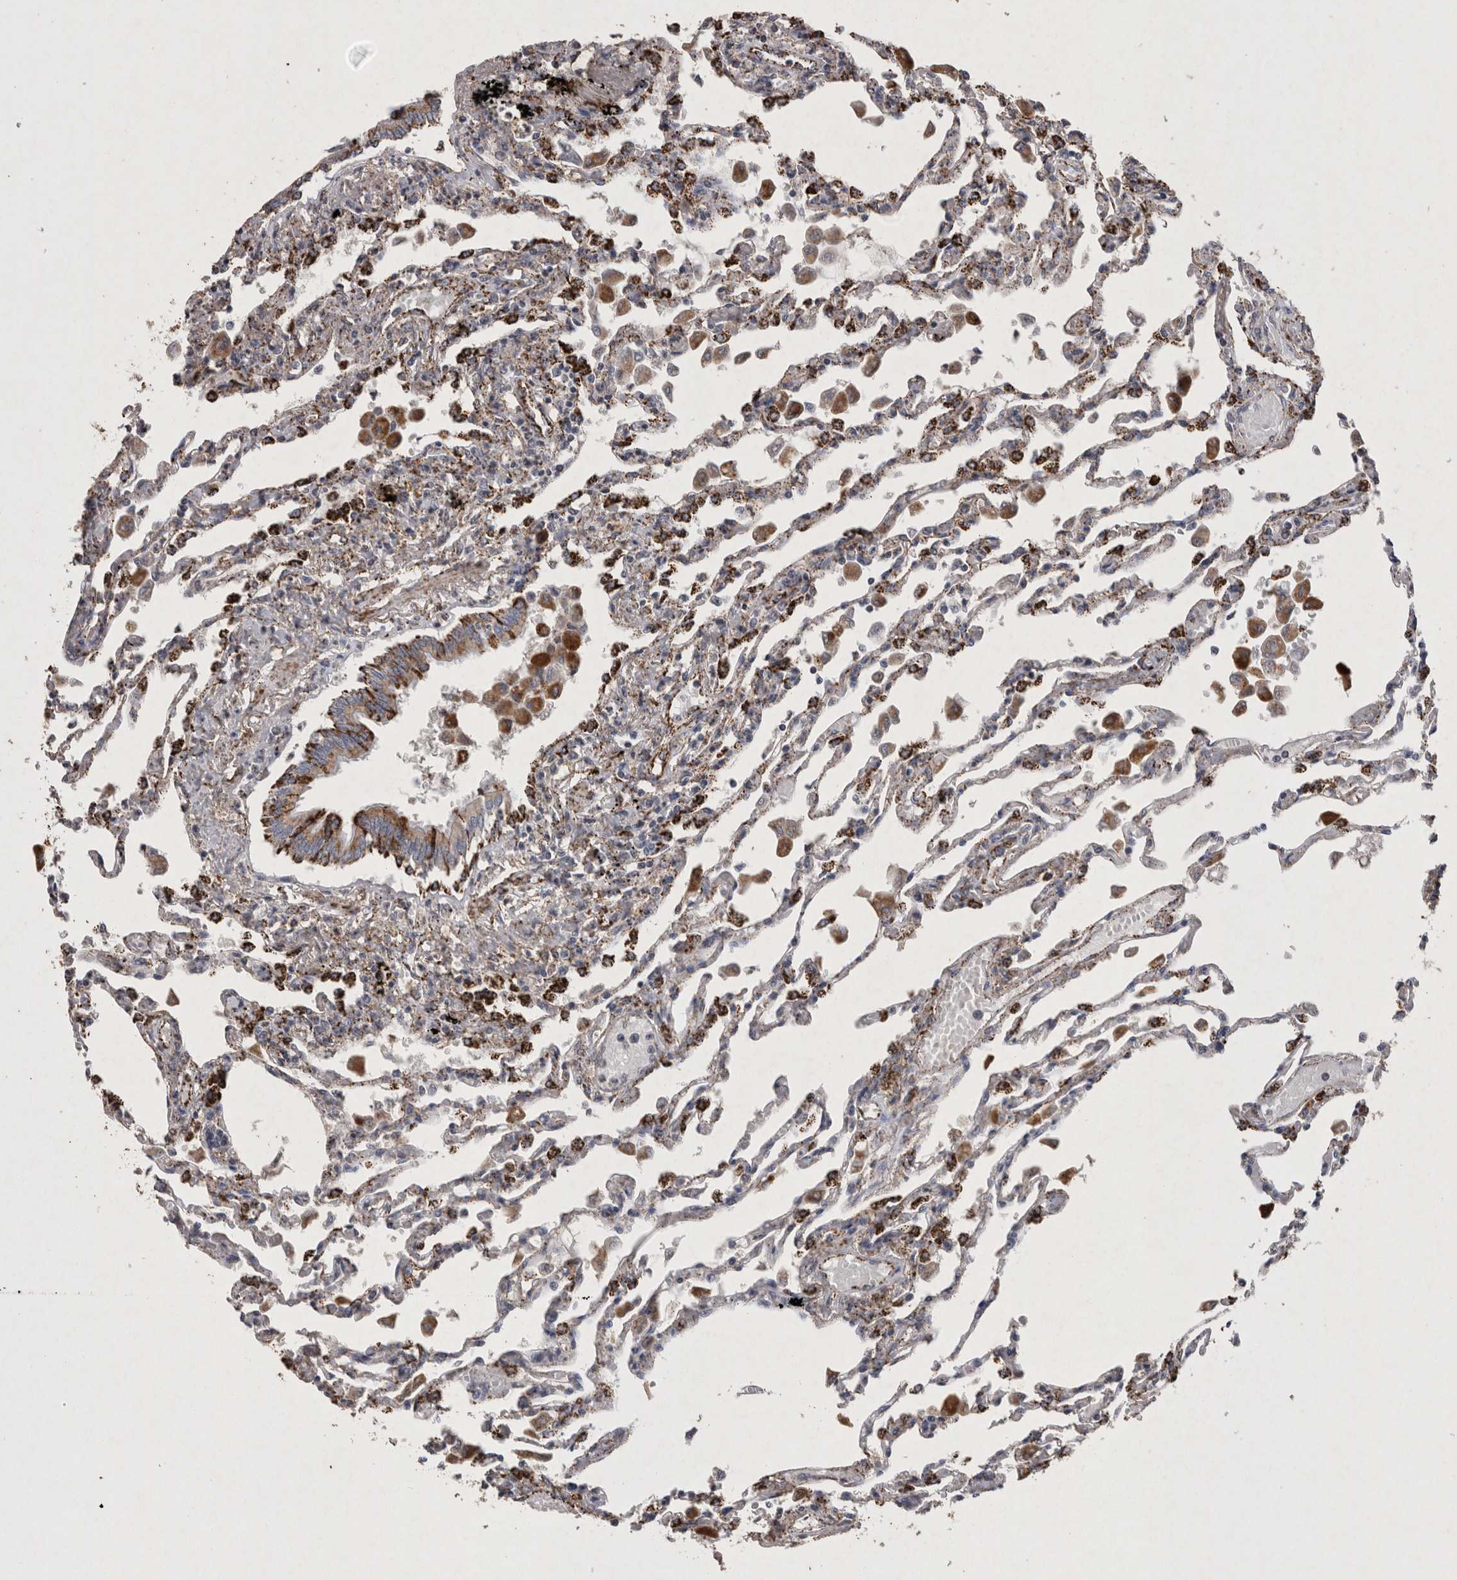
{"staining": {"intensity": "strong", "quantity": "25%-75%", "location": "cytoplasmic/membranous"}, "tissue": "lung", "cell_type": "Alveolar cells", "image_type": "normal", "snomed": [{"axis": "morphology", "description": "Normal tissue, NOS"}, {"axis": "topography", "description": "Bronchus"}, {"axis": "topography", "description": "Lung"}], "caption": "Lung stained for a protein demonstrates strong cytoplasmic/membranous positivity in alveolar cells. Immunohistochemistry (ihc) stains the protein in brown and the nuclei are stained blue.", "gene": "DKK3", "patient": {"sex": "female", "age": 49}}